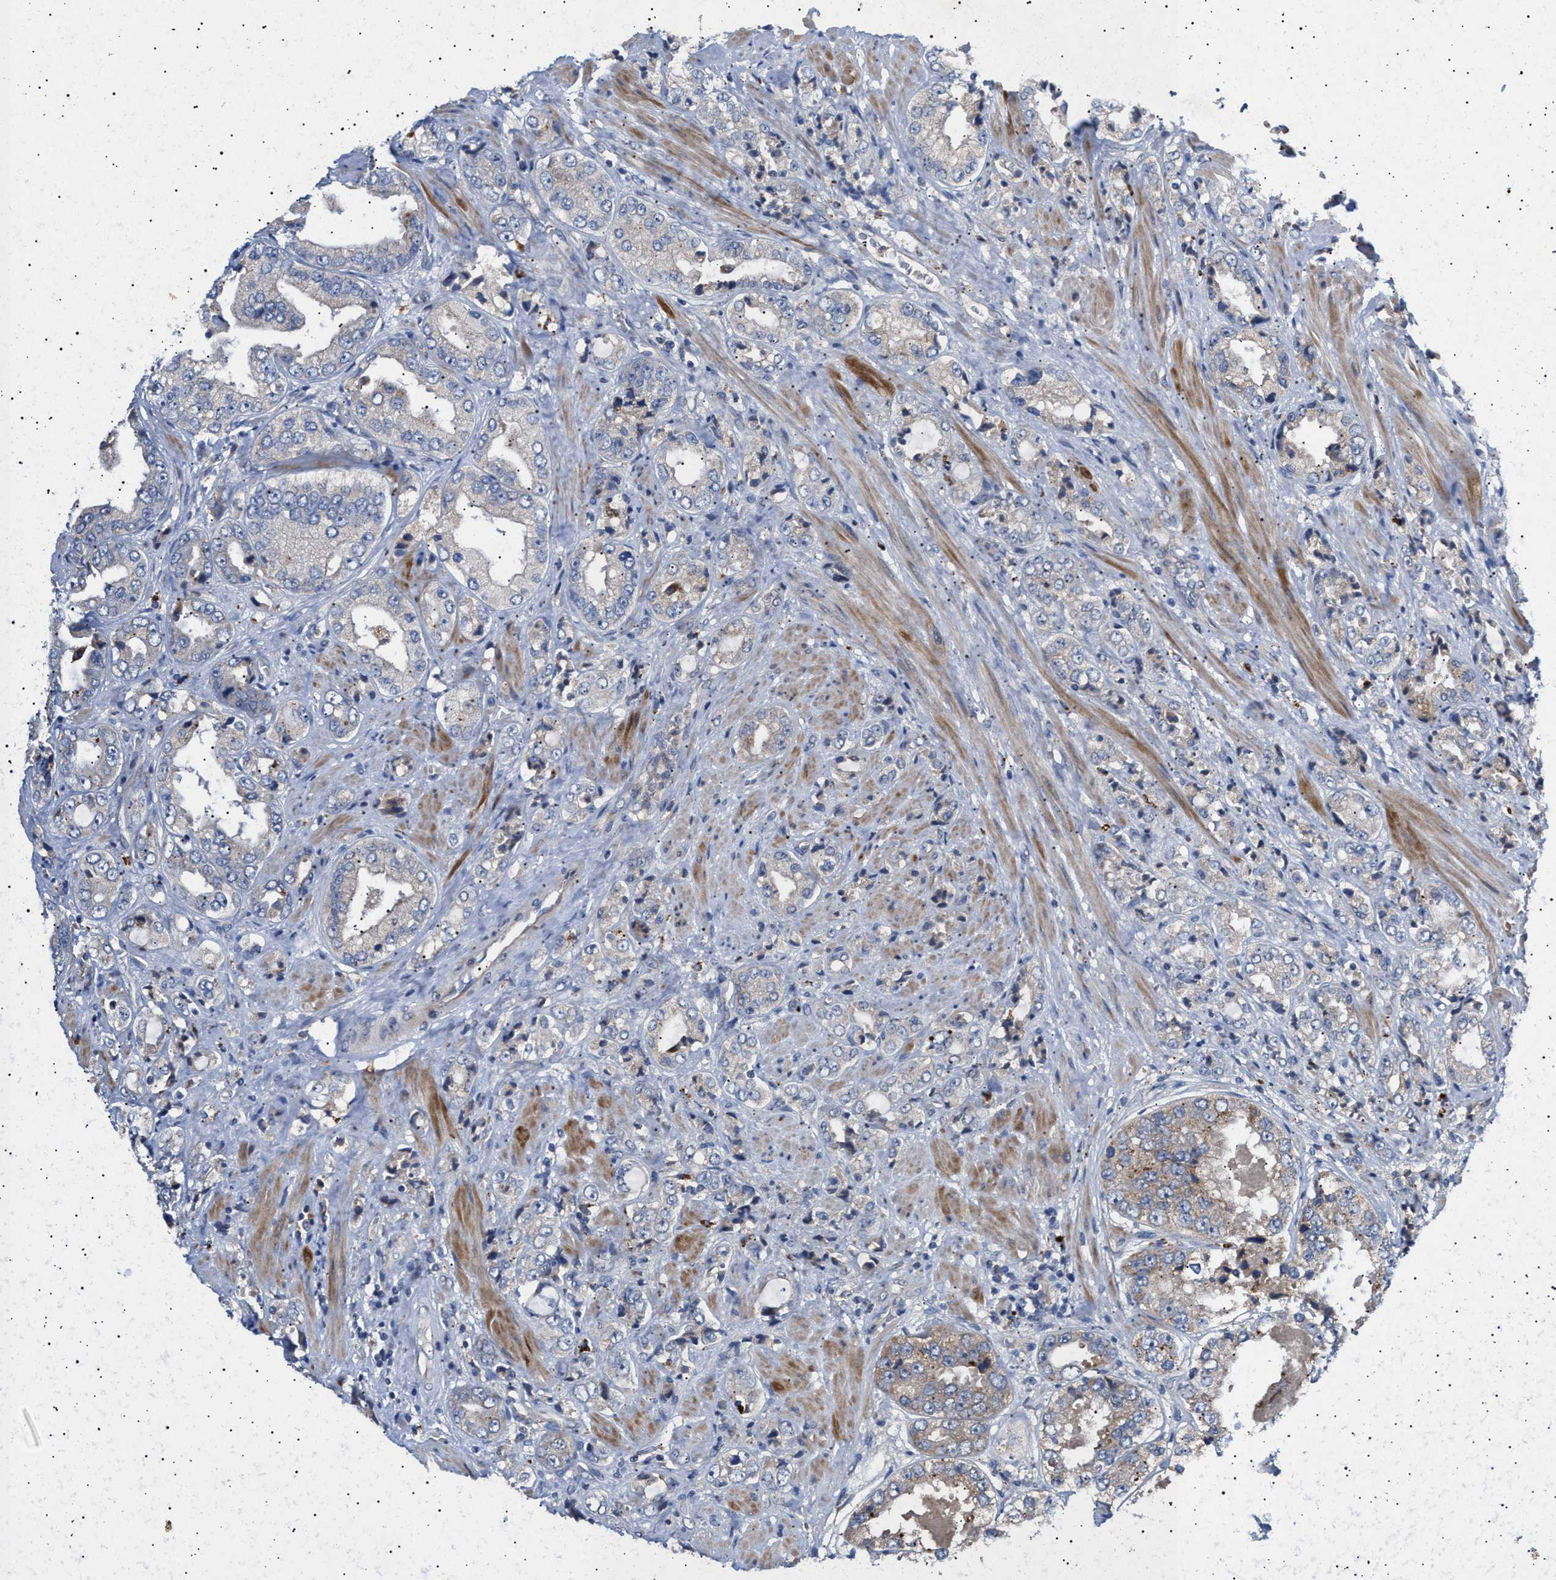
{"staining": {"intensity": "moderate", "quantity": "<25%", "location": "cytoplasmic/membranous"}, "tissue": "prostate cancer", "cell_type": "Tumor cells", "image_type": "cancer", "snomed": [{"axis": "morphology", "description": "Adenocarcinoma, High grade"}, {"axis": "topography", "description": "Prostate"}], "caption": "Immunohistochemical staining of prostate cancer exhibits moderate cytoplasmic/membranous protein staining in approximately <25% of tumor cells.", "gene": "SIRT5", "patient": {"sex": "male", "age": 61}}